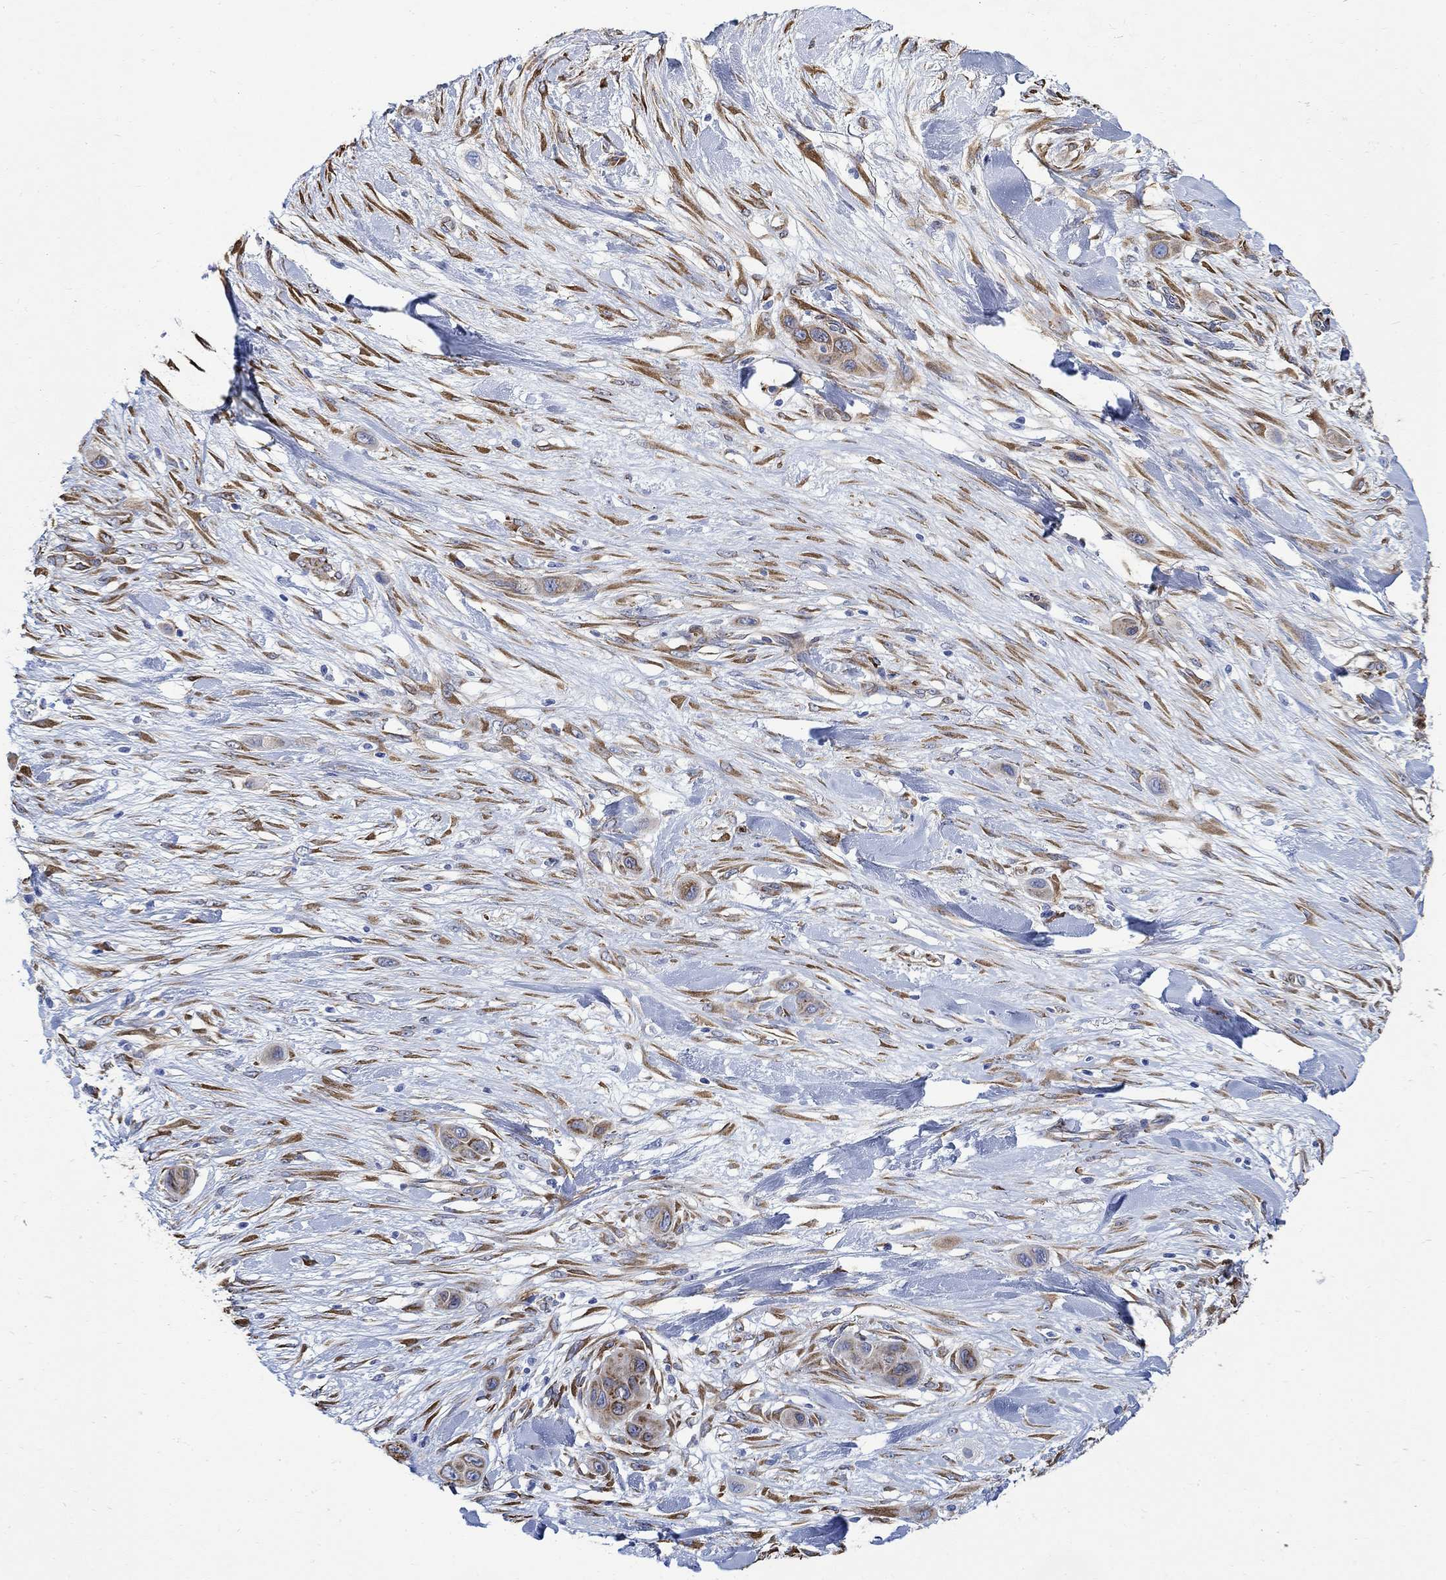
{"staining": {"intensity": "moderate", "quantity": "25%-75%", "location": "cytoplasmic/membranous"}, "tissue": "skin cancer", "cell_type": "Tumor cells", "image_type": "cancer", "snomed": [{"axis": "morphology", "description": "Squamous cell carcinoma, NOS"}, {"axis": "topography", "description": "Skin"}], "caption": "The micrograph reveals immunohistochemical staining of skin cancer (squamous cell carcinoma). There is moderate cytoplasmic/membranous positivity is identified in approximately 25%-75% of tumor cells. The staining was performed using DAB (3,3'-diaminobenzidine) to visualize the protein expression in brown, while the nuclei were stained in blue with hematoxylin (Magnification: 20x).", "gene": "TGM2", "patient": {"sex": "male", "age": 79}}